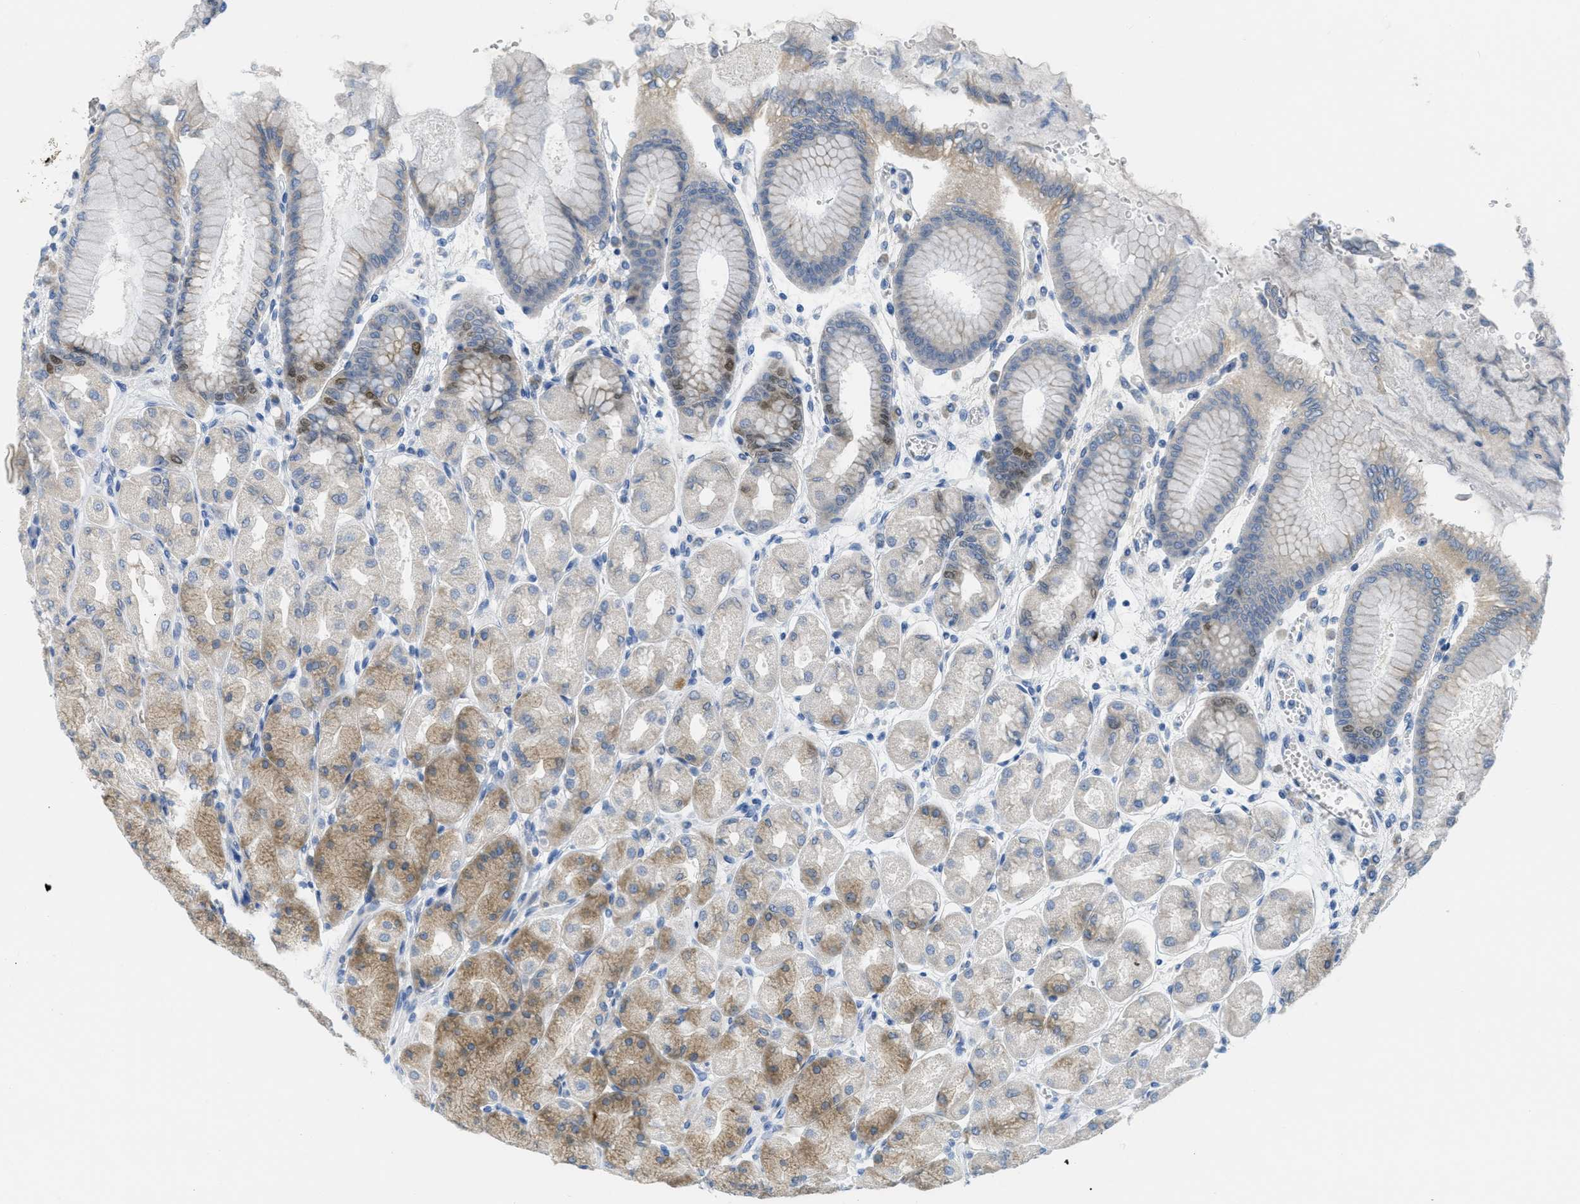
{"staining": {"intensity": "moderate", "quantity": "25%-75%", "location": "cytoplasmic/membranous,nuclear"}, "tissue": "stomach", "cell_type": "Glandular cells", "image_type": "normal", "snomed": [{"axis": "morphology", "description": "Normal tissue, NOS"}, {"axis": "topography", "description": "Stomach, upper"}], "caption": "Normal stomach shows moderate cytoplasmic/membranous,nuclear positivity in about 25%-75% of glandular cells, visualized by immunohistochemistry. (DAB IHC, brown staining for protein, blue staining for nuclei).", "gene": "ORC6", "patient": {"sex": "female", "age": 56}}